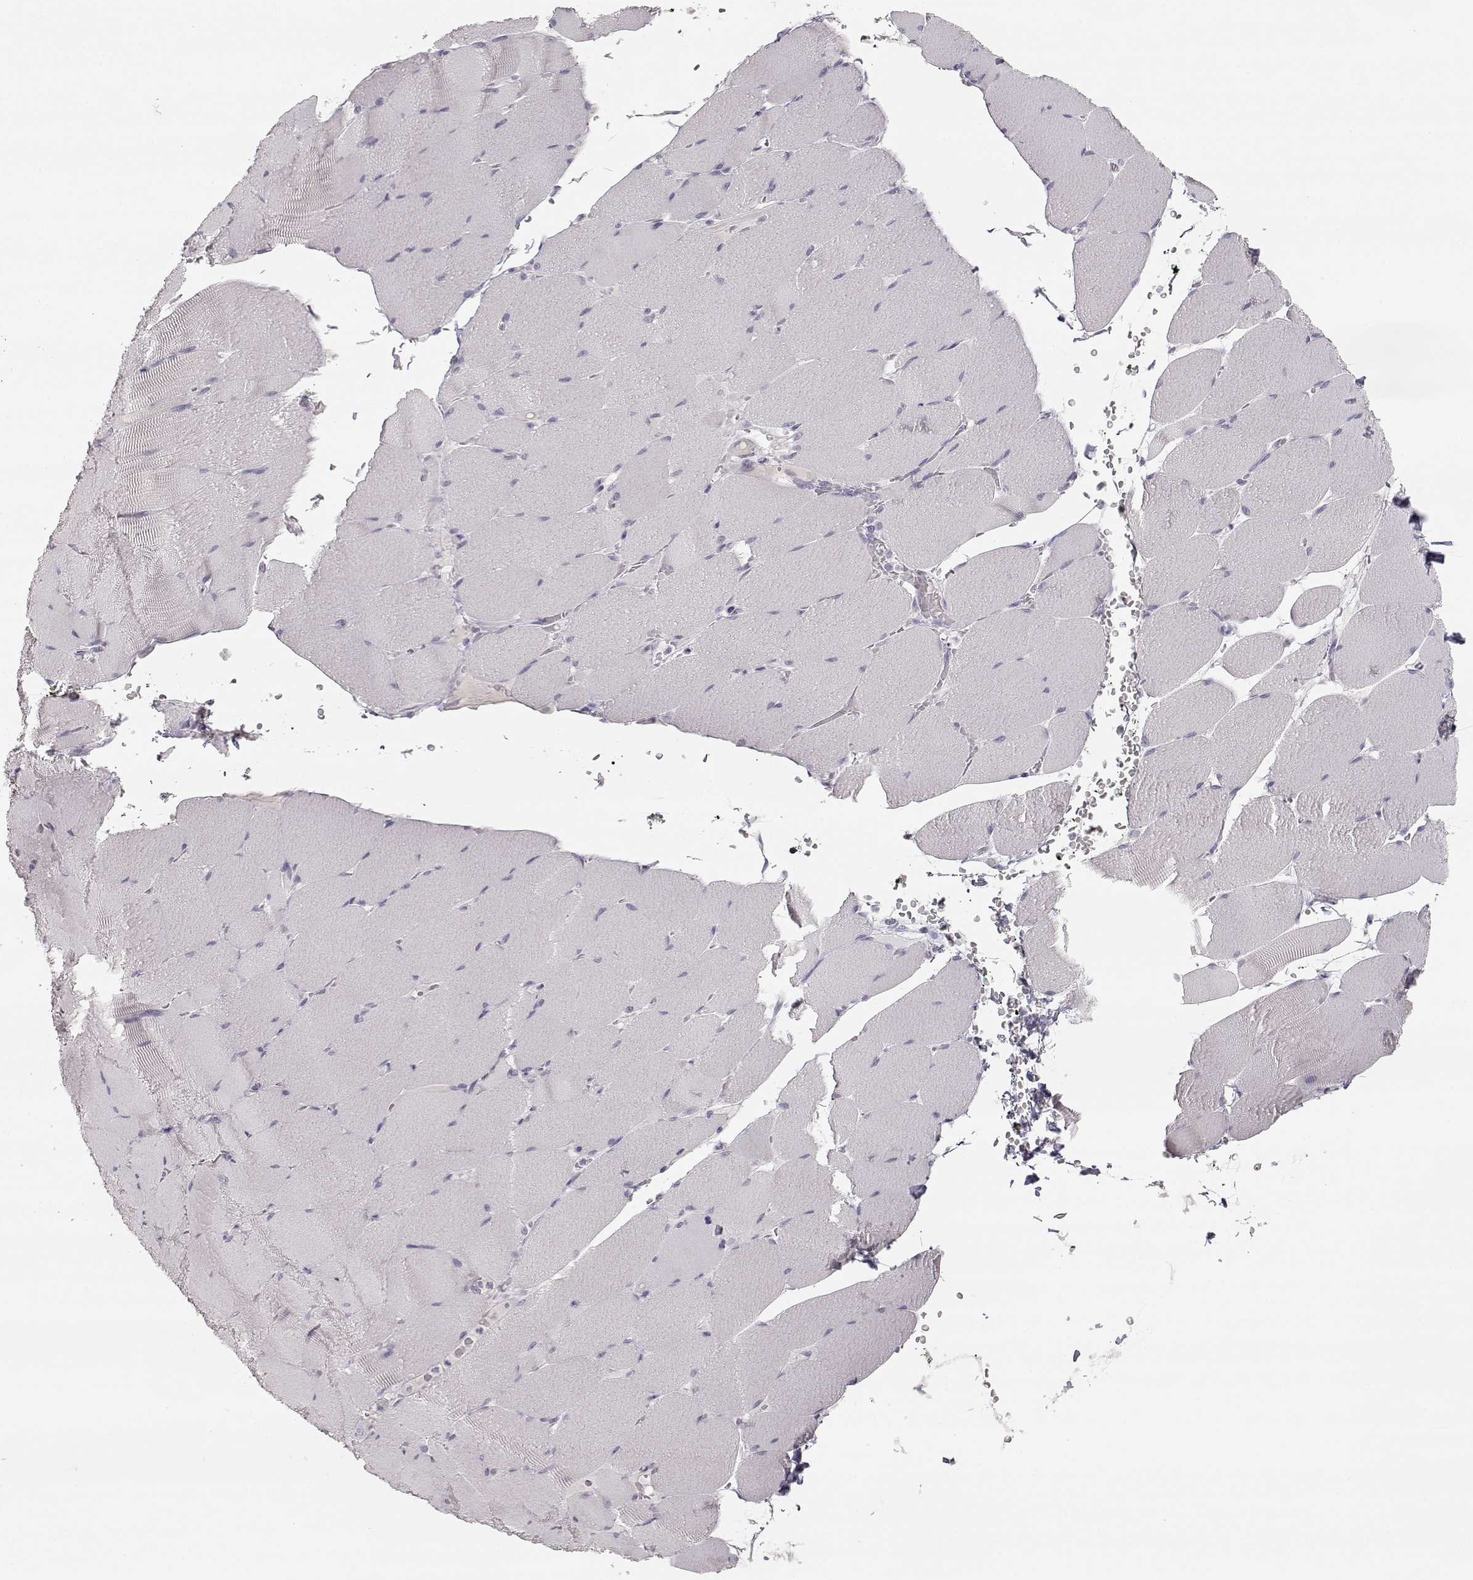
{"staining": {"intensity": "negative", "quantity": "none", "location": "none"}, "tissue": "skeletal muscle", "cell_type": "Myocytes", "image_type": "normal", "snomed": [{"axis": "morphology", "description": "Normal tissue, NOS"}, {"axis": "topography", "description": "Skeletal muscle"}], "caption": "Image shows no protein expression in myocytes of unremarkable skeletal muscle. (Brightfield microscopy of DAB immunohistochemistry (IHC) at high magnification).", "gene": "TKTL1", "patient": {"sex": "male", "age": 56}}